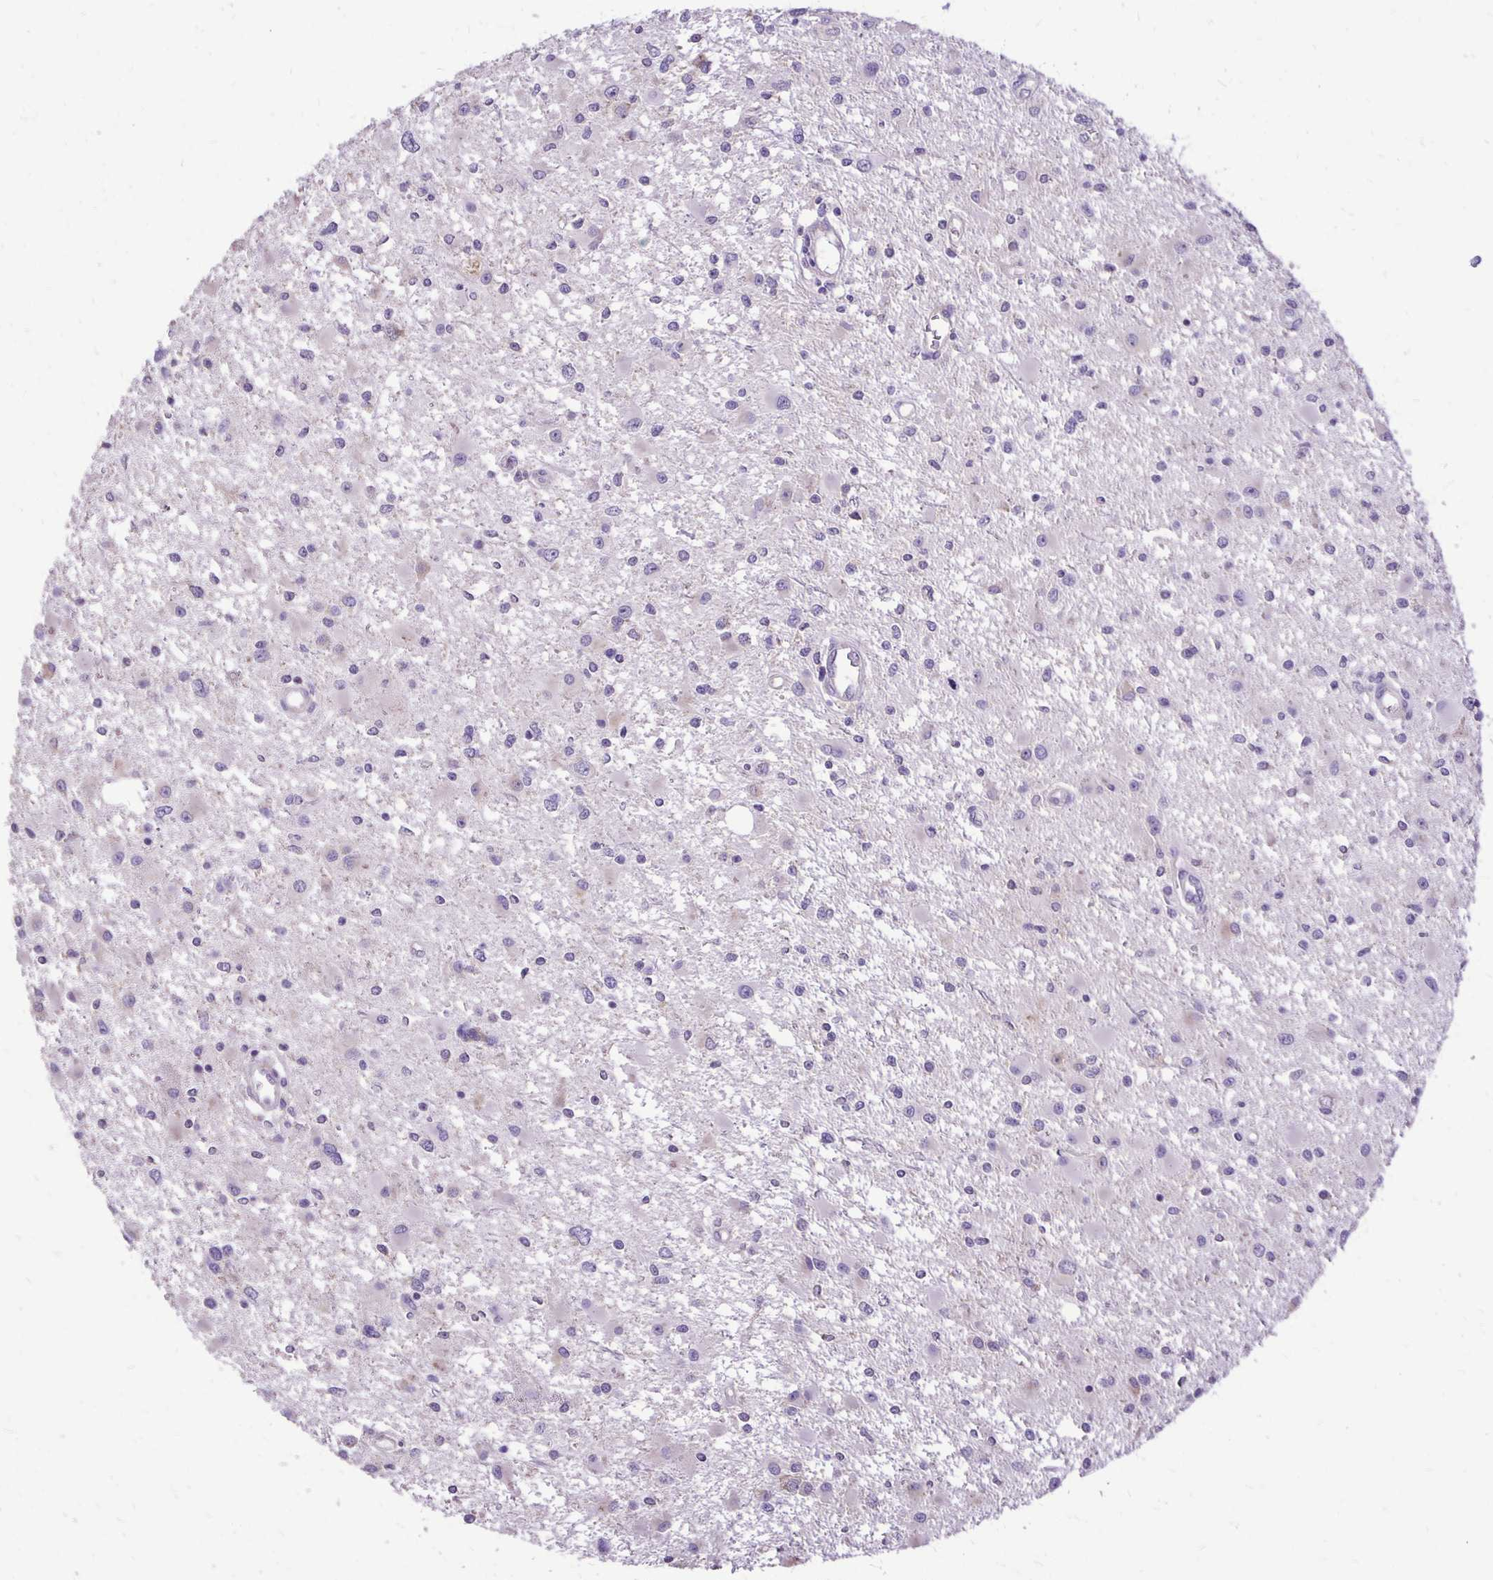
{"staining": {"intensity": "negative", "quantity": "none", "location": "none"}, "tissue": "glioma", "cell_type": "Tumor cells", "image_type": "cancer", "snomed": [{"axis": "morphology", "description": "Glioma, malignant, High grade"}, {"axis": "topography", "description": "Brain"}], "caption": "Immunohistochemistry (IHC) micrograph of glioma stained for a protein (brown), which shows no staining in tumor cells.", "gene": "ANKRD45", "patient": {"sex": "male", "age": 54}}